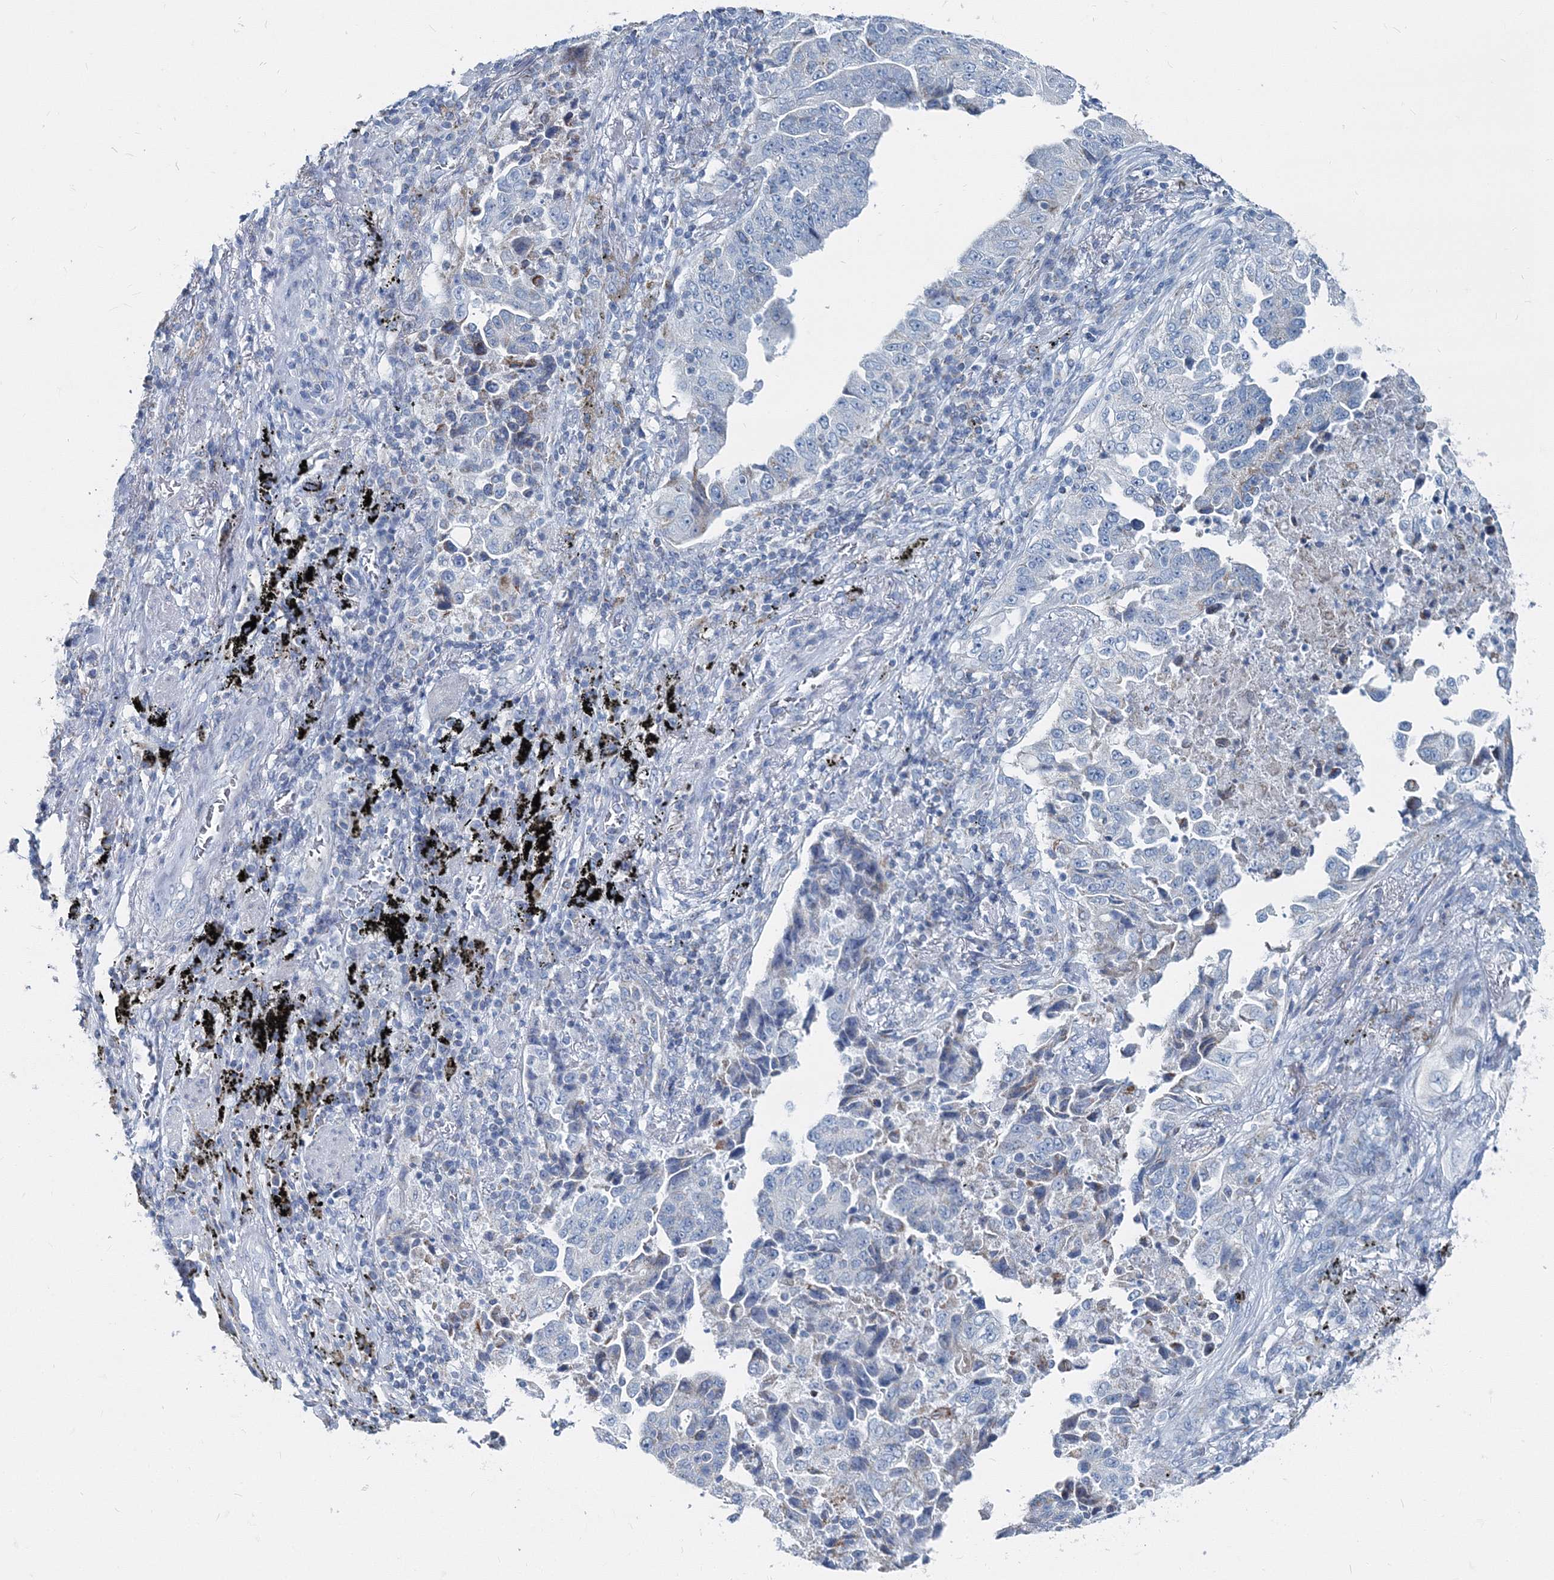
{"staining": {"intensity": "negative", "quantity": "none", "location": "none"}, "tissue": "lung cancer", "cell_type": "Tumor cells", "image_type": "cancer", "snomed": [{"axis": "morphology", "description": "Adenocarcinoma, NOS"}, {"axis": "topography", "description": "Lung"}], "caption": "Tumor cells are negative for brown protein staining in lung adenocarcinoma.", "gene": "GABARAPL2", "patient": {"sex": "female", "age": 51}}